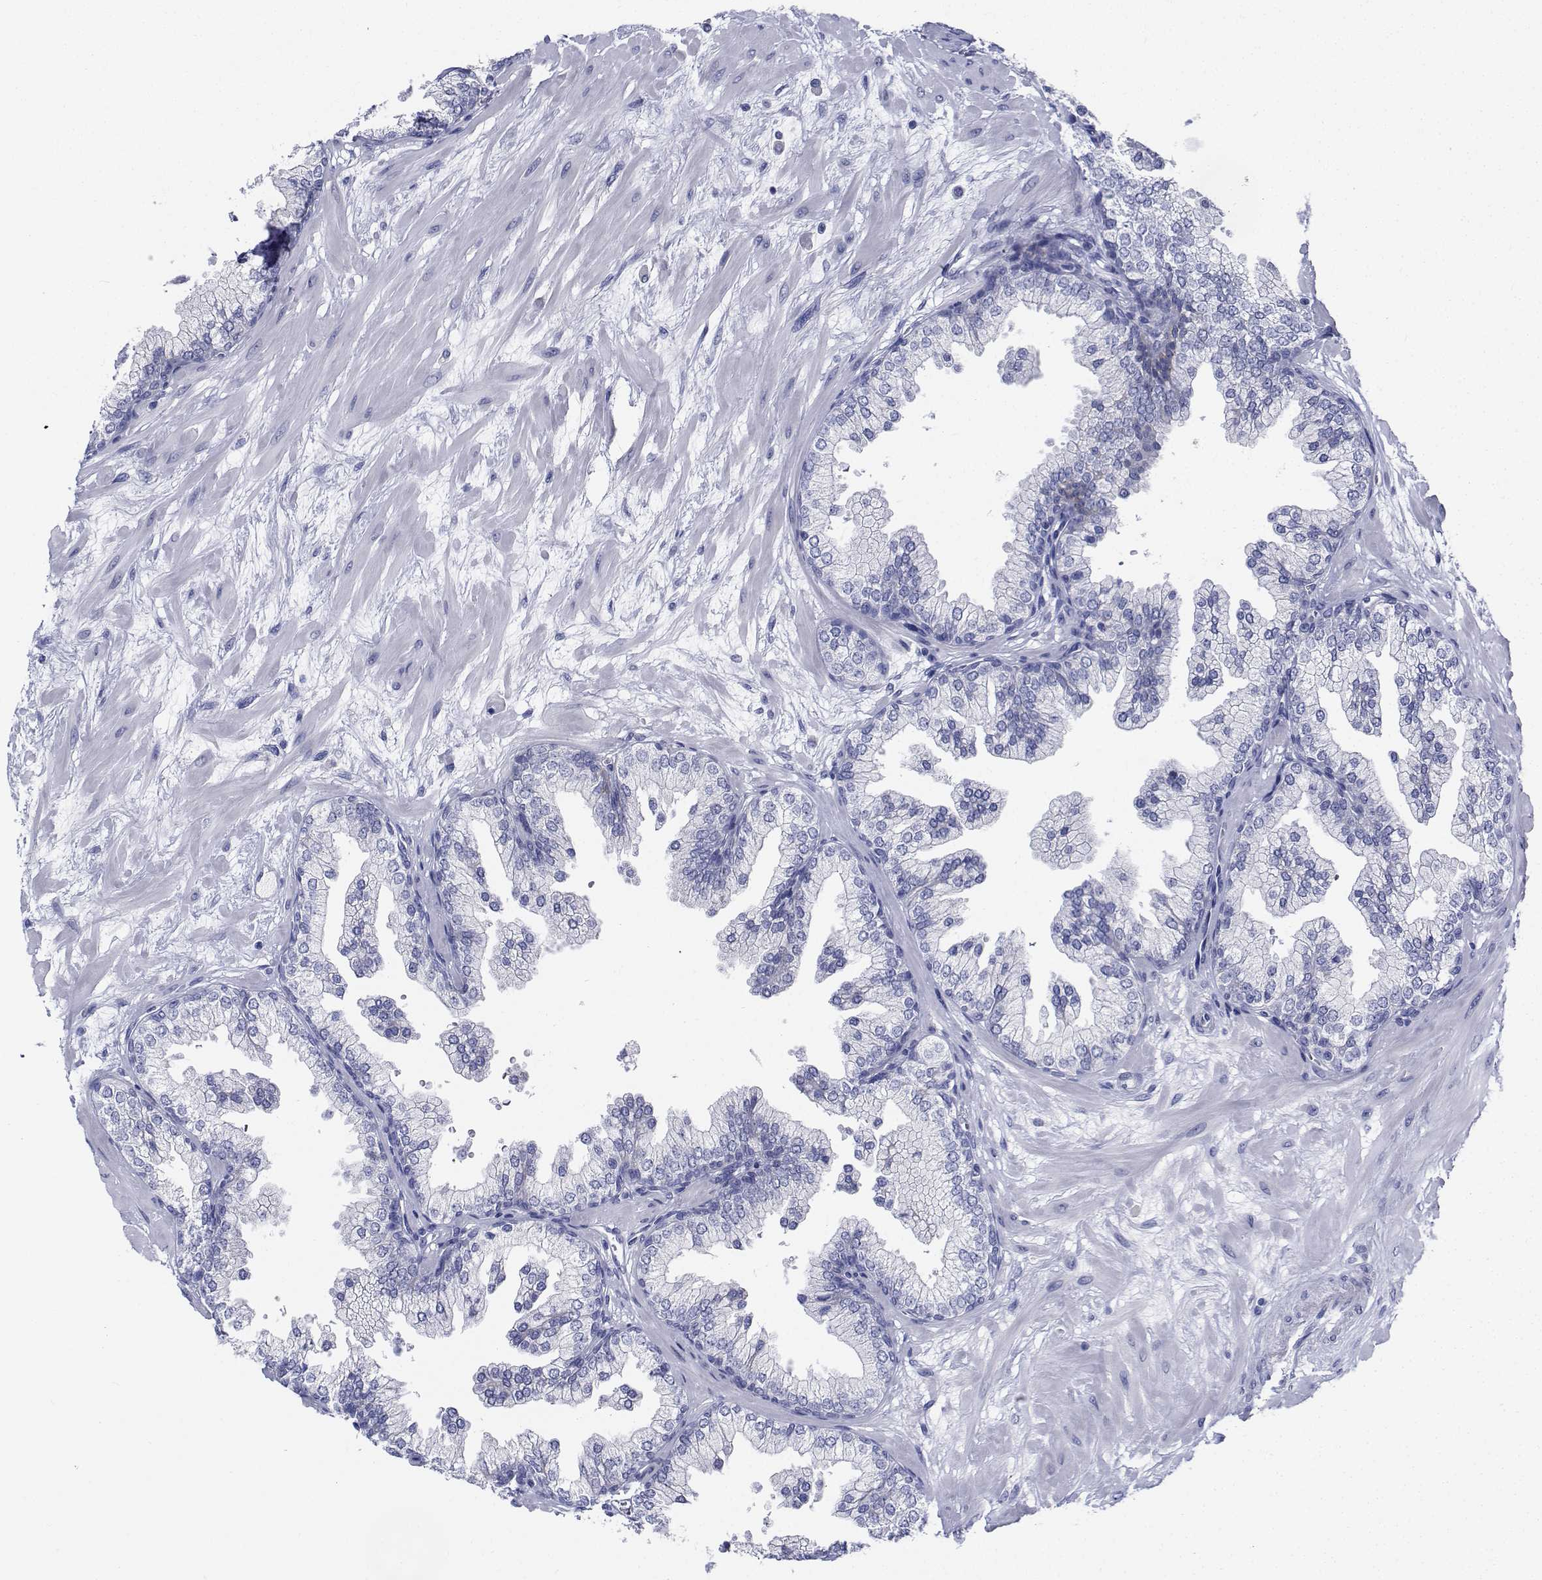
{"staining": {"intensity": "negative", "quantity": "none", "location": "none"}, "tissue": "prostate", "cell_type": "Glandular cells", "image_type": "normal", "snomed": [{"axis": "morphology", "description": "Normal tissue, NOS"}, {"axis": "topography", "description": "Prostate"}, {"axis": "topography", "description": "Peripheral nerve tissue"}], "caption": "High power microscopy histopathology image of an immunohistochemistry (IHC) histopathology image of unremarkable prostate, revealing no significant positivity in glandular cells. (DAB (3,3'-diaminobenzidine) immunohistochemistry visualized using brightfield microscopy, high magnification).", "gene": "CDHR3", "patient": {"sex": "male", "age": 61}}